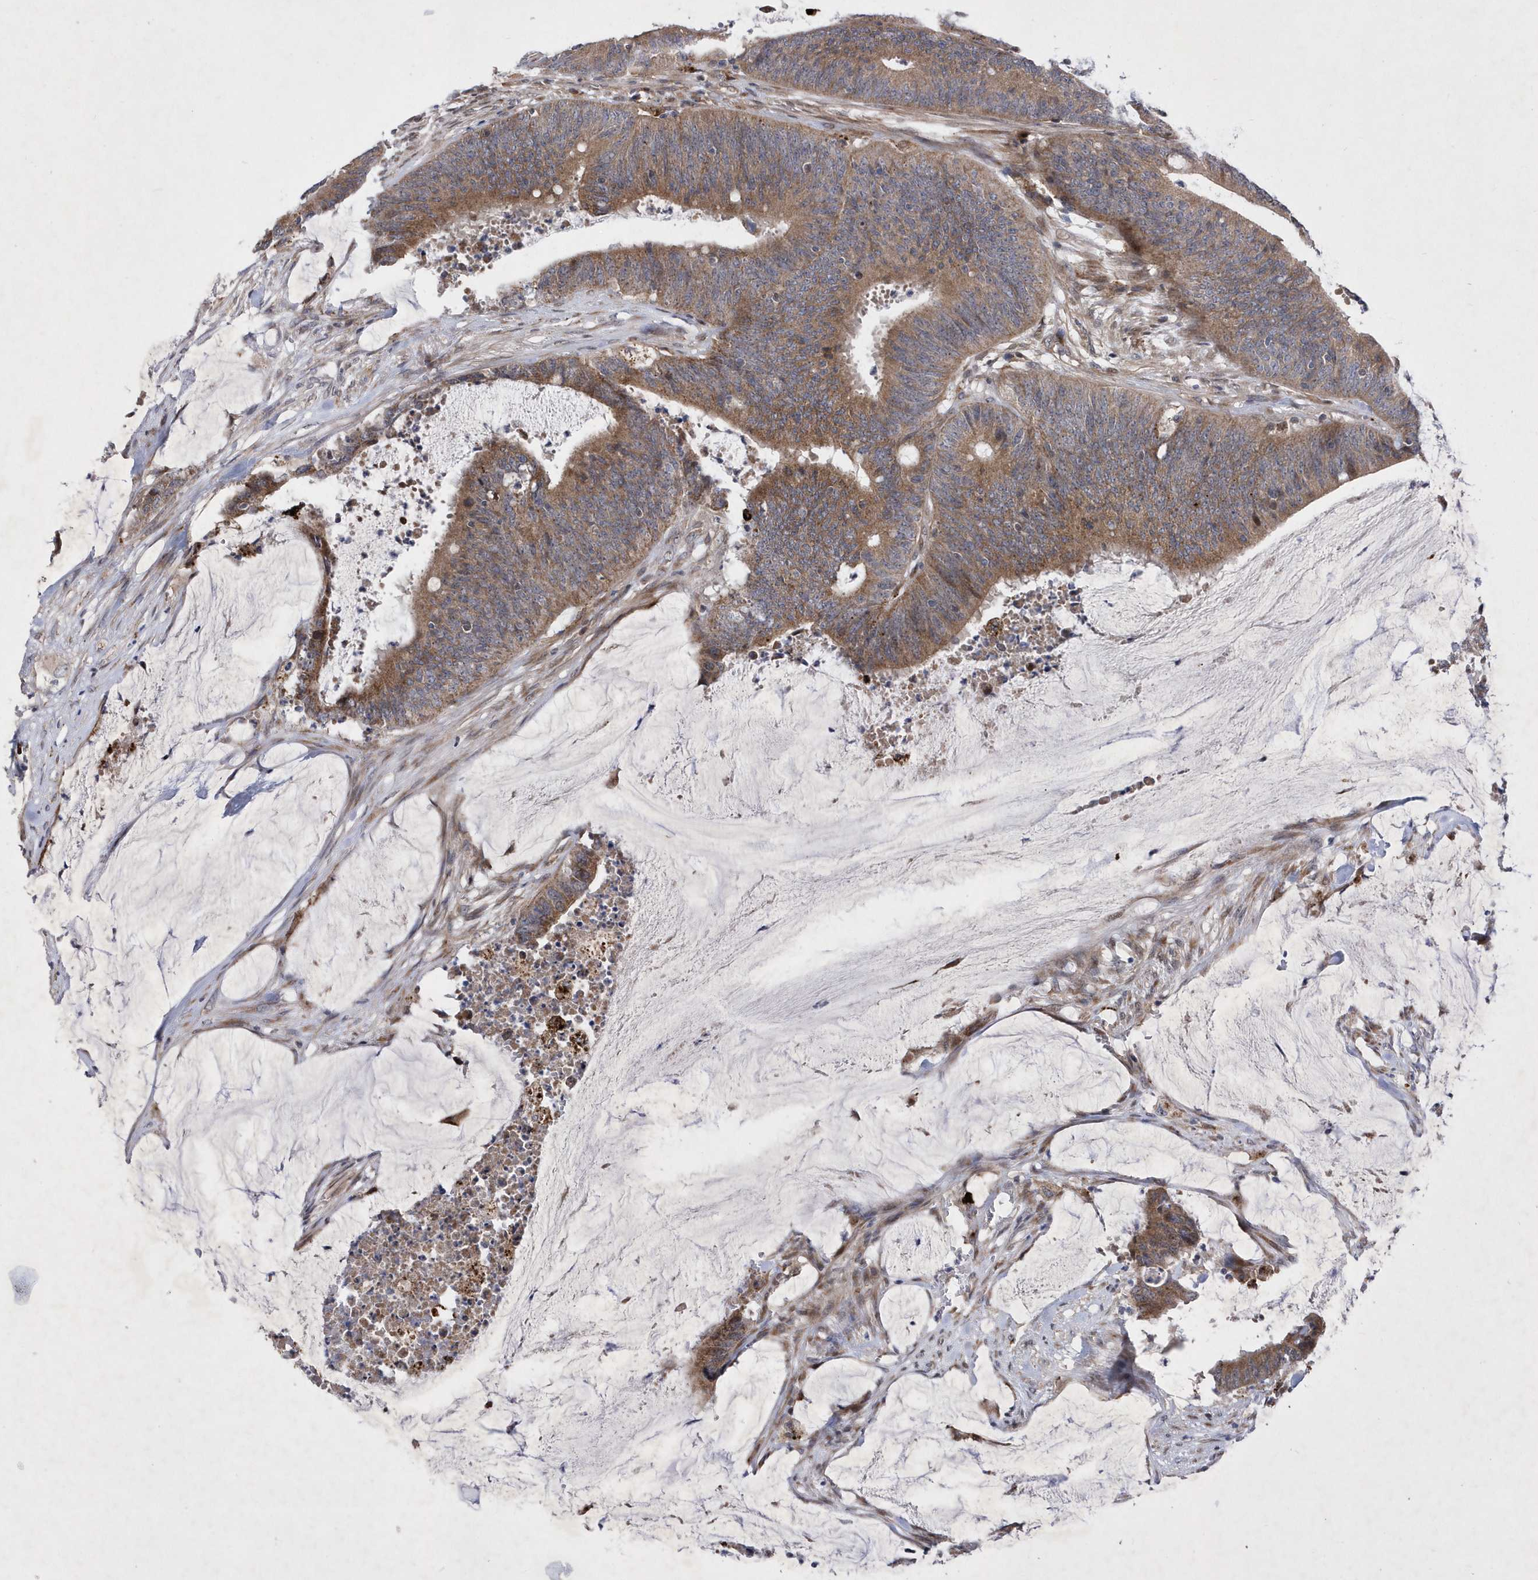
{"staining": {"intensity": "moderate", "quantity": ">75%", "location": "cytoplasmic/membranous"}, "tissue": "colorectal cancer", "cell_type": "Tumor cells", "image_type": "cancer", "snomed": [{"axis": "morphology", "description": "Adenocarcinoma, NOS"}, {"axis": "topography", "description": "Rectum"}], "caption": "Immunohistochemical staining of human colorectal cancer displays medium levels of moderate cytoplasmic/membranous protein expression in about >75% of tumor cells. (IHC, brightfield microscopy, high magnification).", "gene": "LONRF2", "patient": {"sex": "female", "age": 66}}